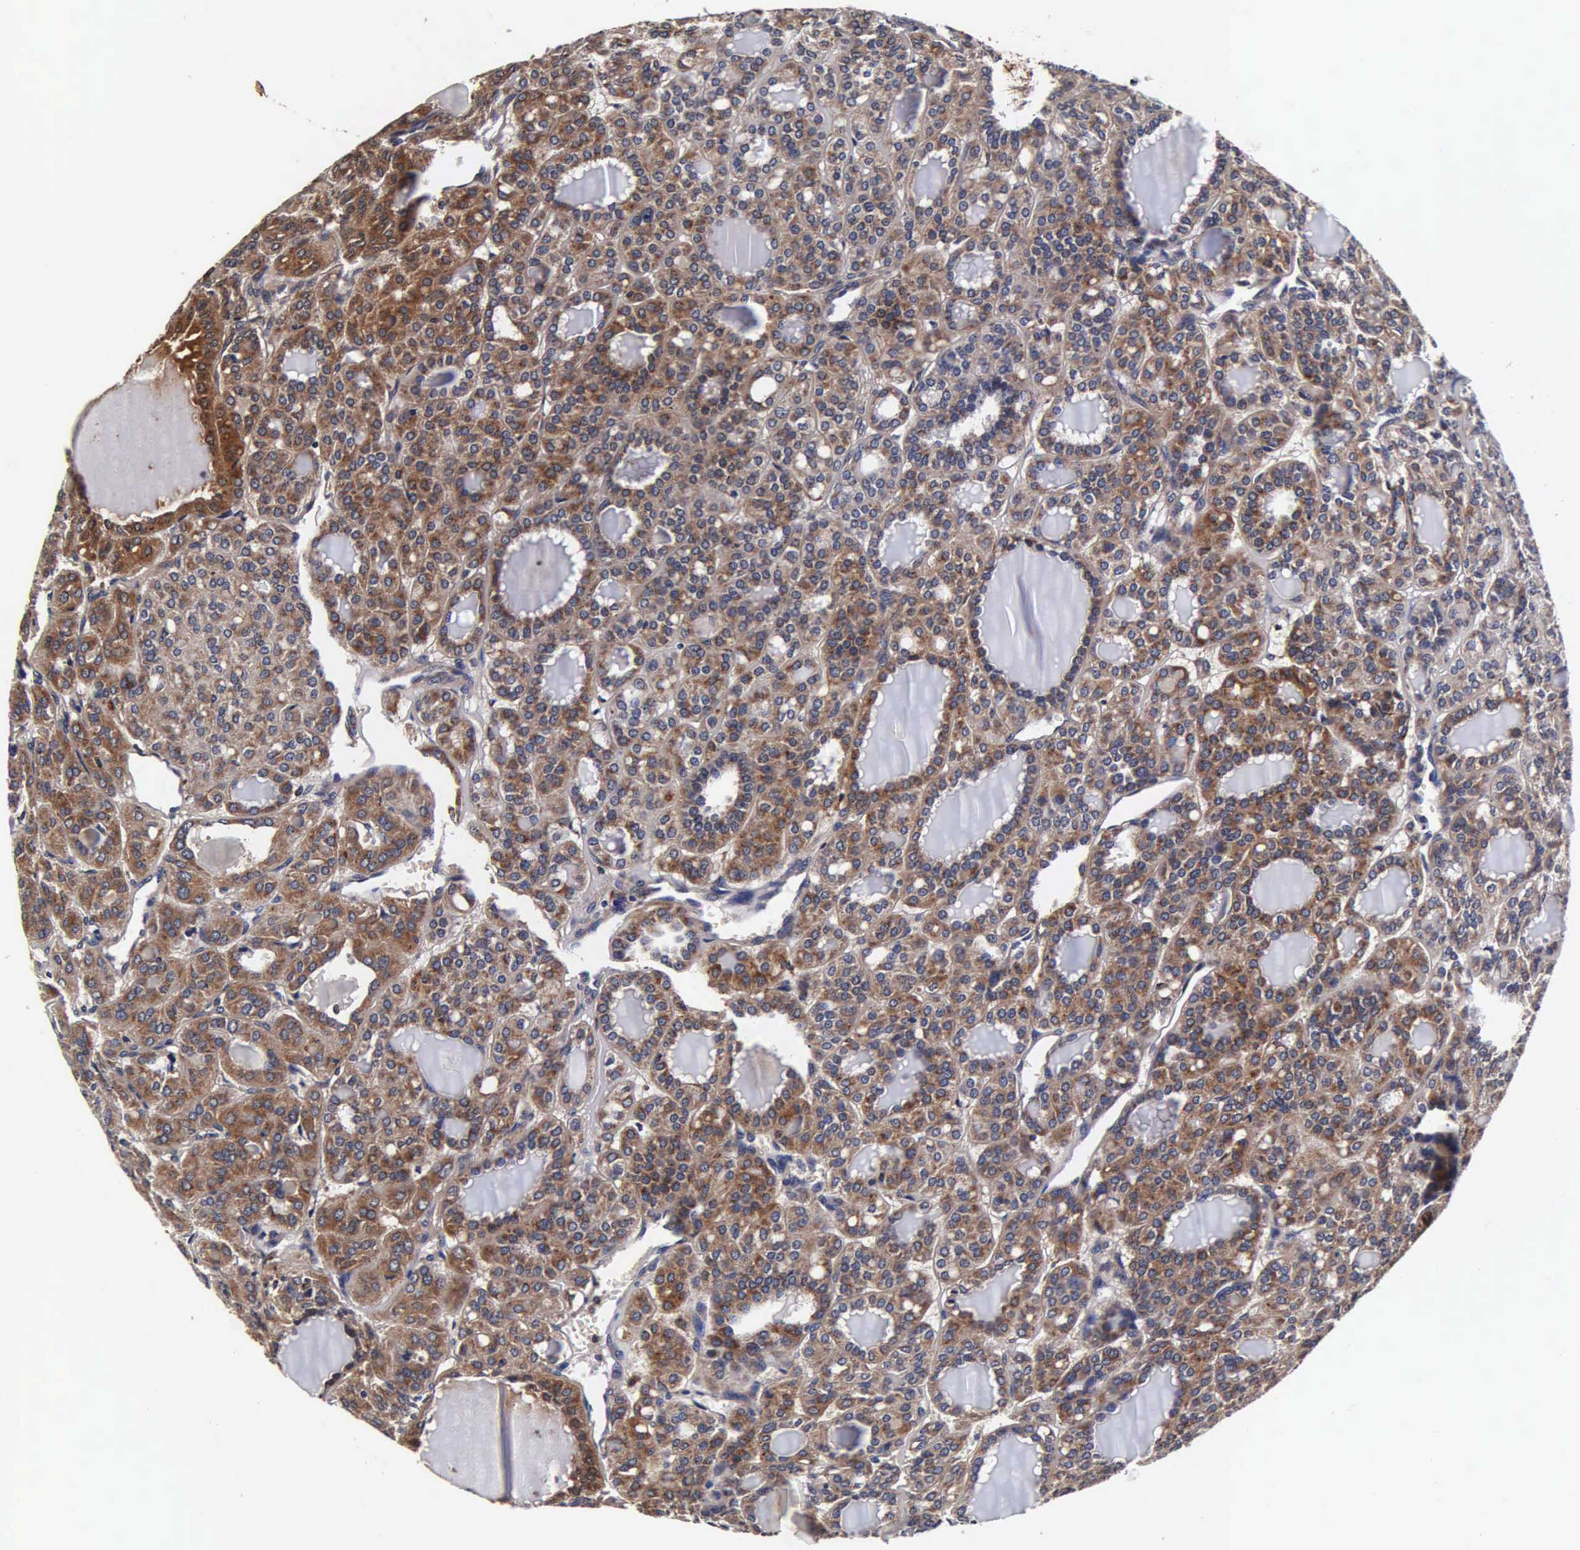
{"staining": {"intensity": "strong", "quantity": ">75%", "location": "cytoplasmic/membranous"}, "tissue": "thyroid cancer", "cell_type": "Tumor cells", "image_type": "cancer", "snomed": [{"axis": "morphology", "description": "Follicular adenoma carcinoma, NOS"}, {"axis": "topography", "description": "Thyroid gland"}], "caption": "Immunohistochemistry of human thyroid cancer (follicular adenoma carcinoma) displays high levels of strong cytoplasmic/membranous expression in about >75% of tumor cells. The staining is performed using DAB brown chromogen to label protein expression. The nuclei are counter-stained blue using hematoxylin.", "gene": "CST3", "patient": {"sex": "female", "age": 71}}